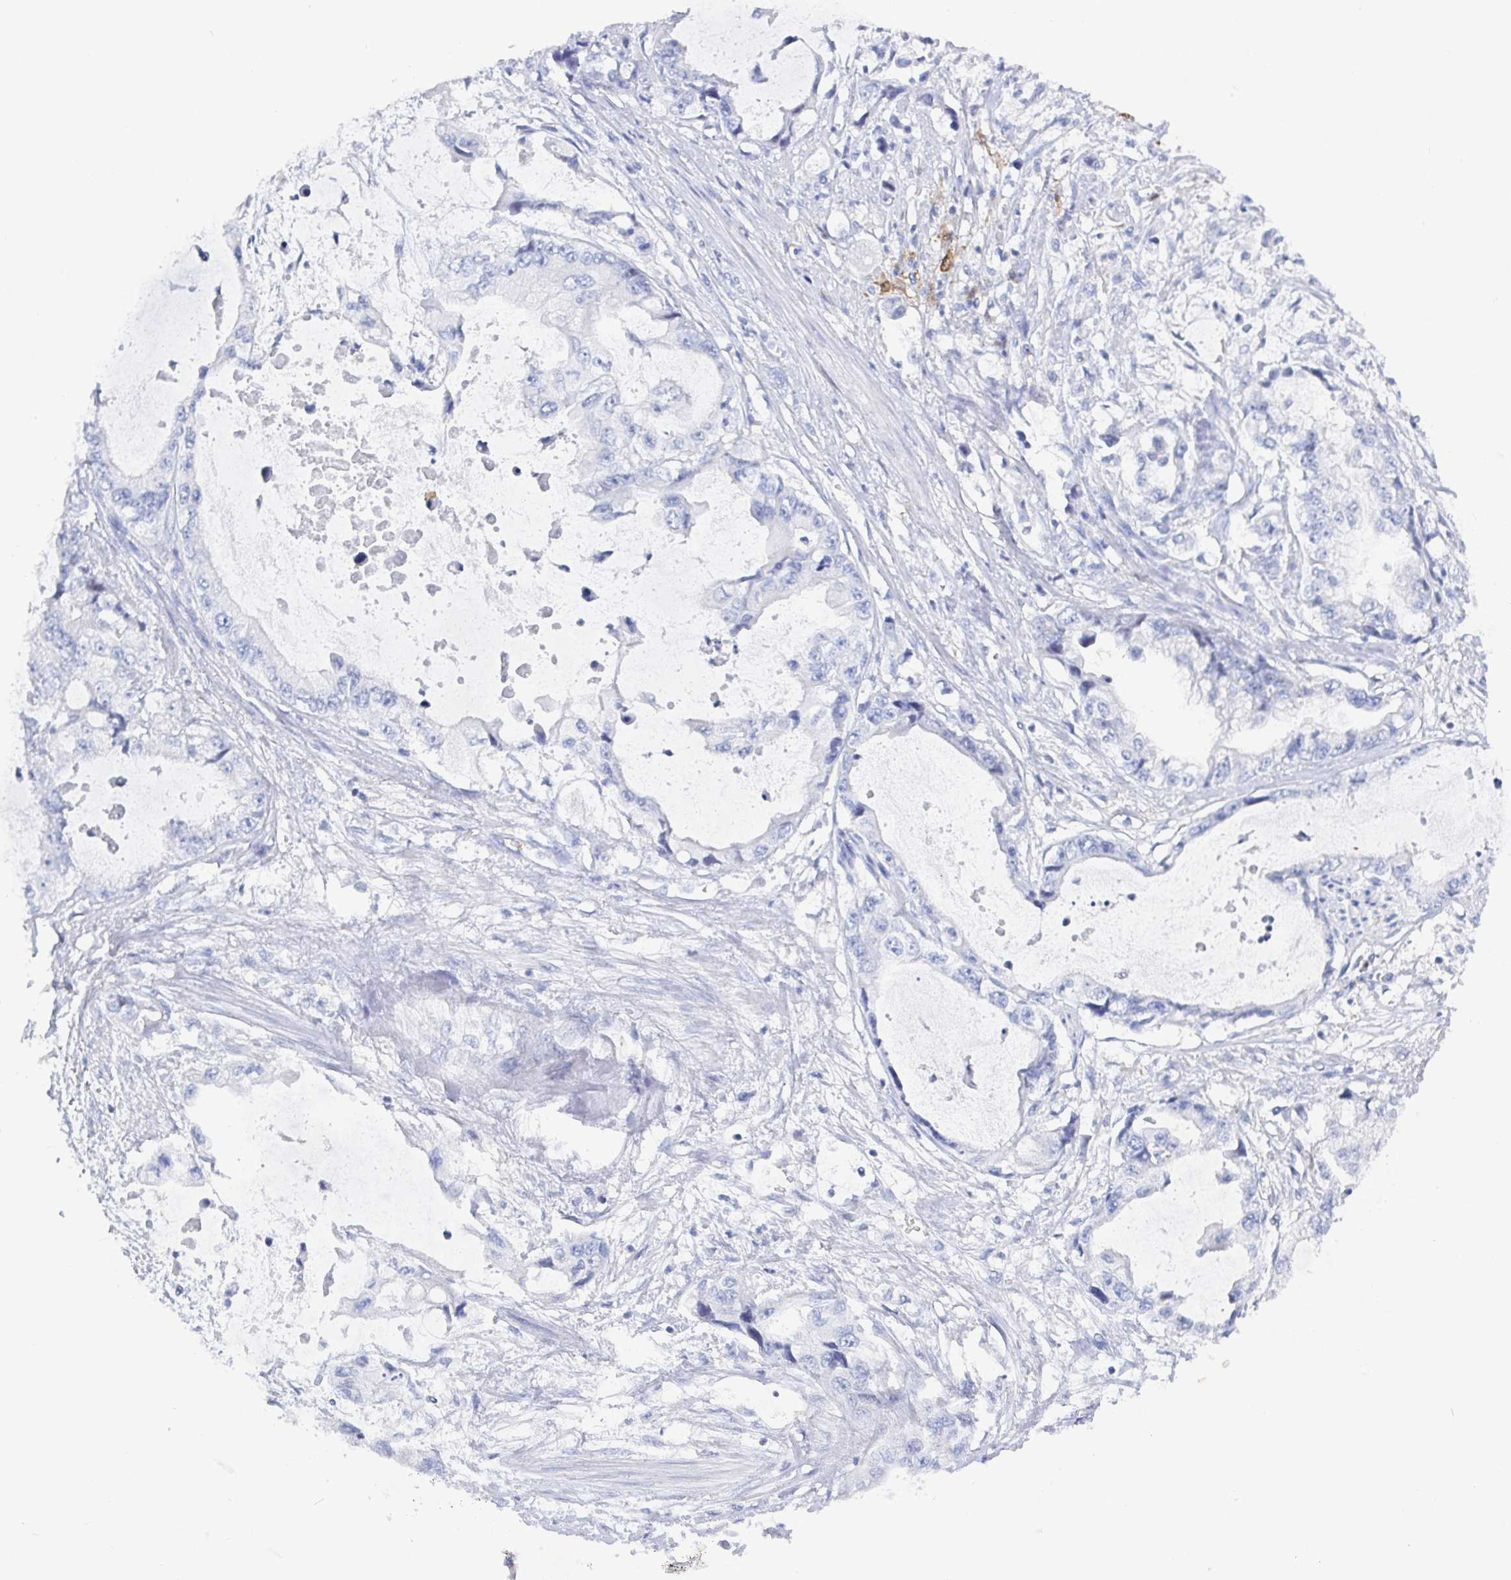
{"staining": {"intensity": "negative", "quantity": "none", "location": "none"}, "tissue": "stomach cancer", "cell_type": "Tumor cells", "image_type": "cancer", "snomed": [{"axis": "morphology", "description": "Adenocarcinoma, NOS"}, {"axis": "topography", "description": "Pancreas"}, {"axis": "topography", "description": "Stomach, upper"}, {"axis": "topography", "description": "Stomach"}], "caption": "High power microscopy photomicrograph of an immunohistochemistry image of stomach adenocarcinoma, revealing no significant positivity in tumor cells.", "gene": "OR2A4", "patient": {"sex": "male", "age": 77}}